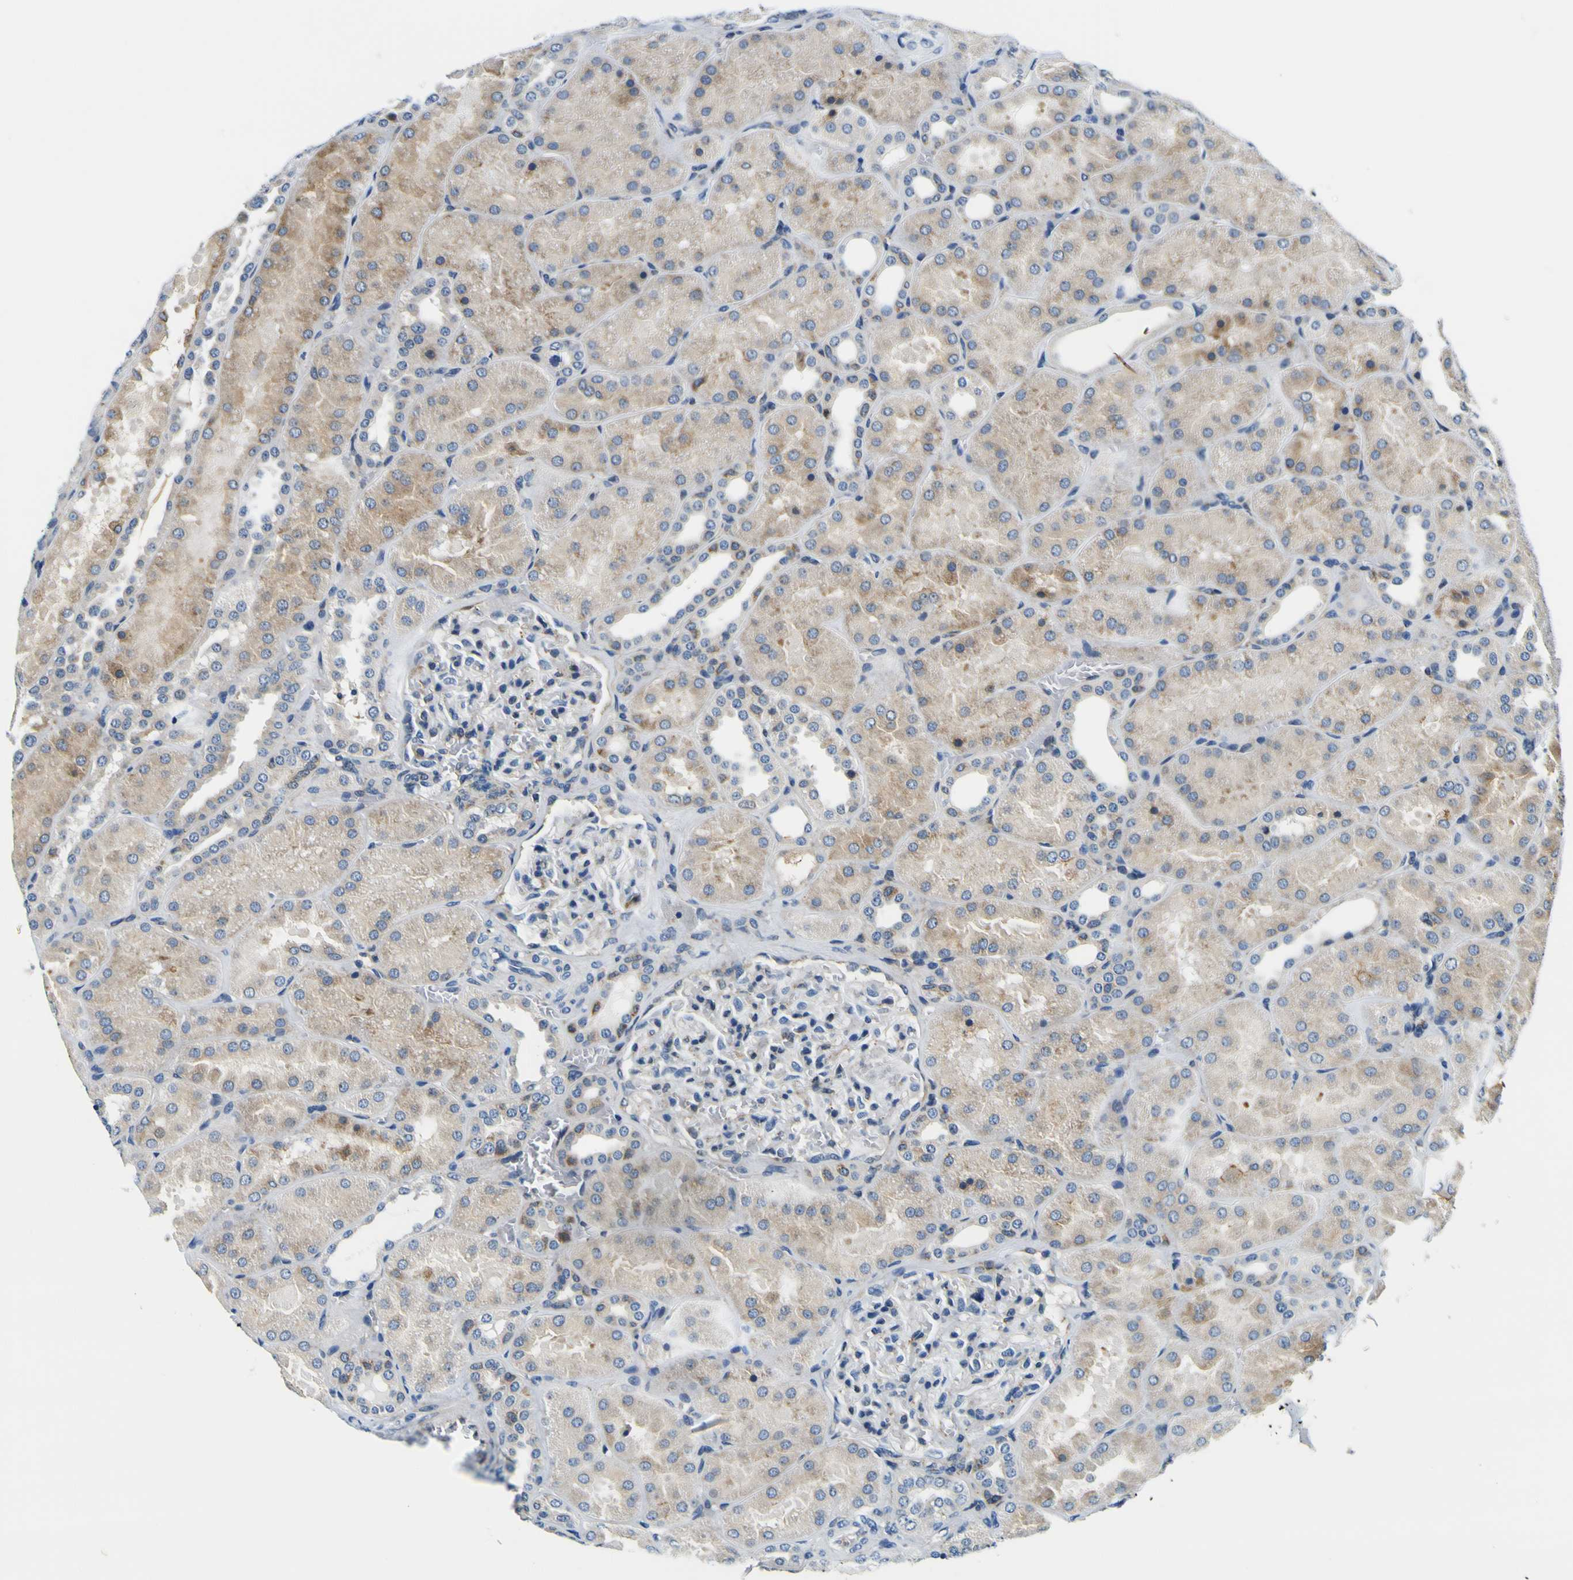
{"staining": {"intensity": "negative", "quantity": "none", "location": "none"}, "tissue": "kidney", "cell_type": "Cells in glomeruli", "image_type": "normal", "snomed": [{"axis": "morphology", "description": "Normal tissue, NOS"}, {"axis": "topography", "description": "Kidney"}], "caption": "Immunohistochemical staining of normal human kidney demonstrates no significant staining in cells in glomeruli. The staining was performed using DAB (3,3'-diaminobenzidine) to visualize the protein expression in brown, while the nuclei were stained in blue with hematoxylin (Magnification: 20x).", "gene": "NLRP3", "patient": {"sex": "male", "age": 28}}